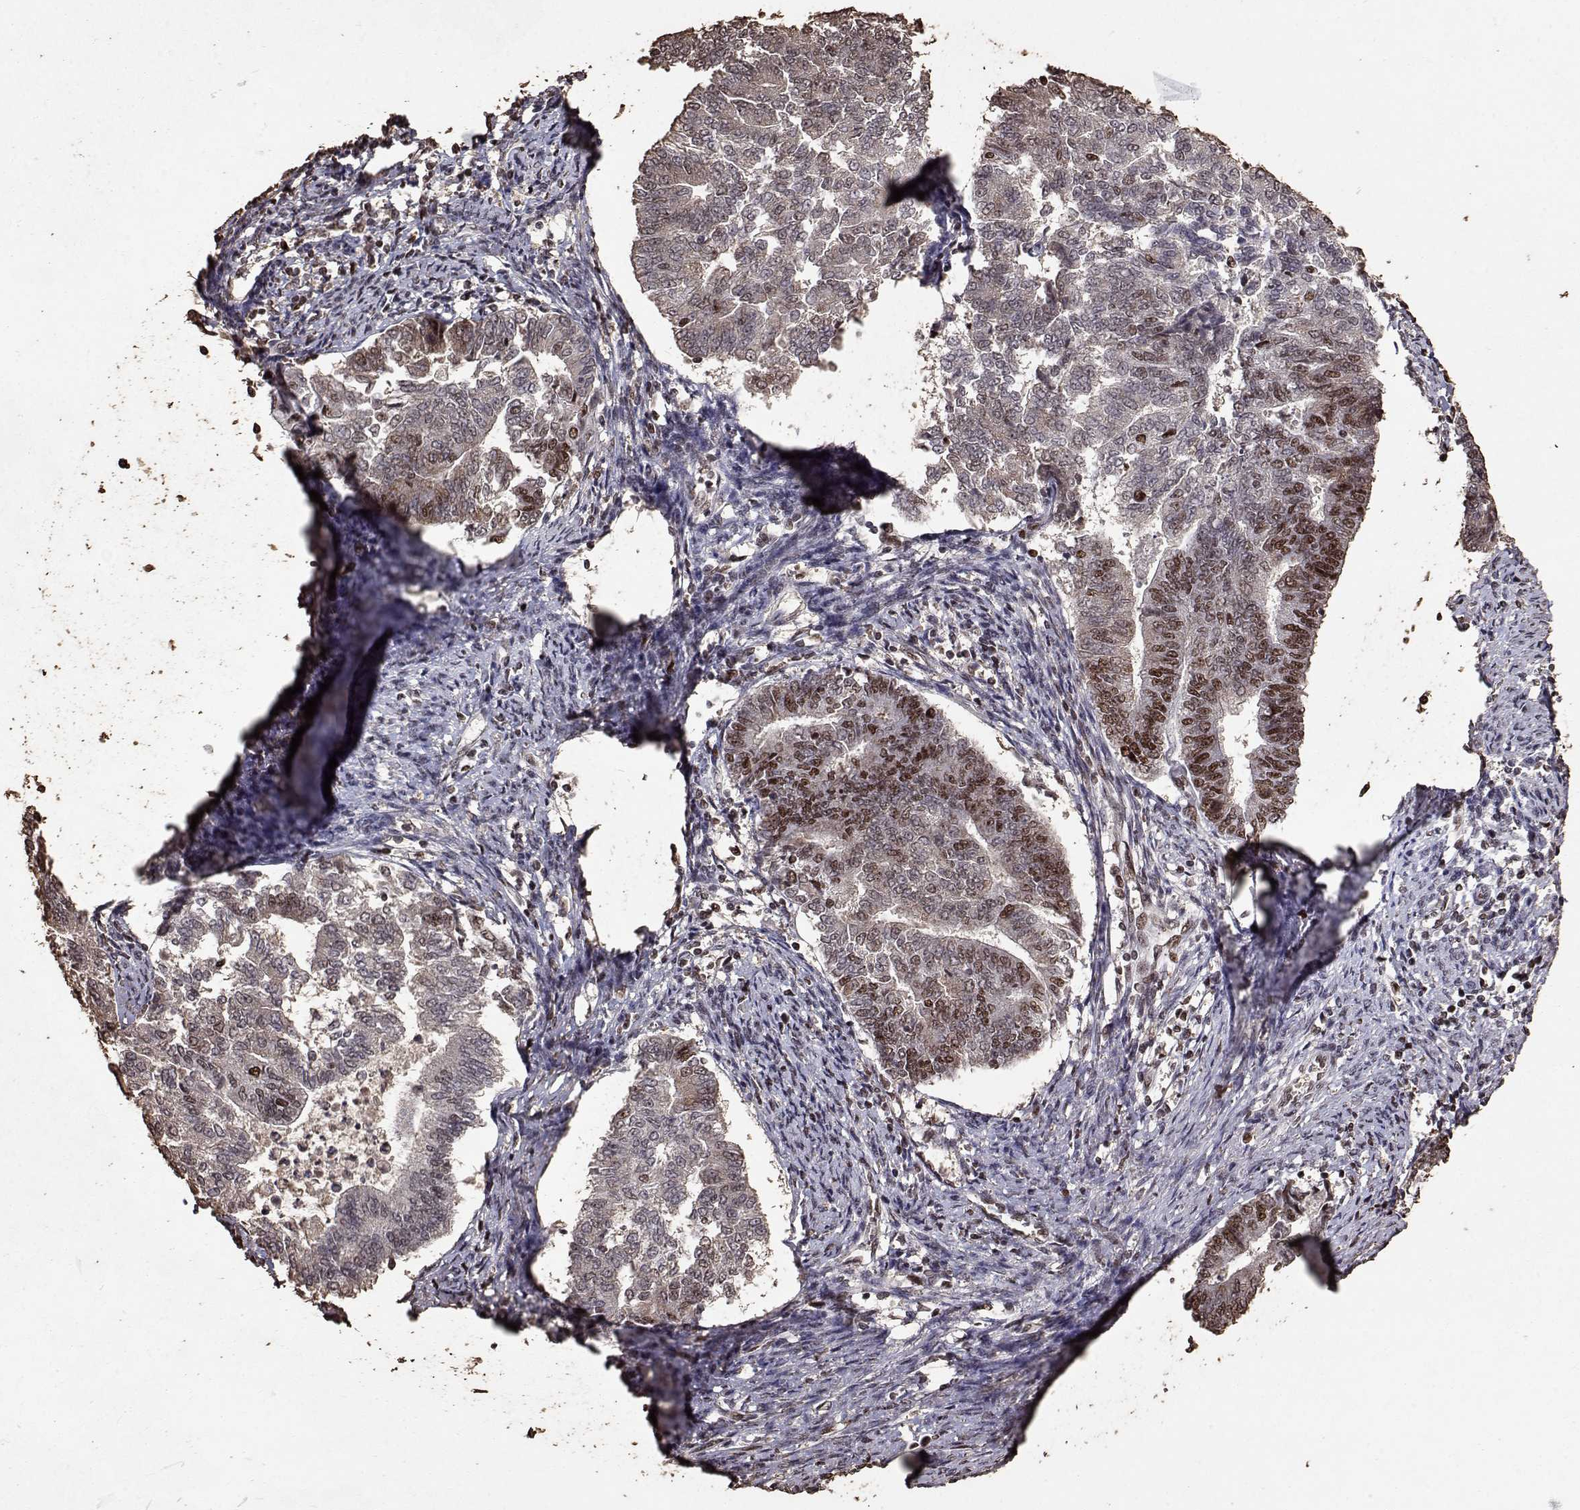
{"staining": {"intensity": "moderate", "quantity": "25%-75%", "location": "nuclear"}, "tissue": "endometrial cancer", "cell_type": "Tumor cells", "image_type": "cancer", "snomed": [{"axis": "morphology", "description": "Adenocarcinoma, NOS"}, {"axis": "topography", "description": "Endometrium"}], "caption": "Protein staining of endometrial cancer tissue displays moderate nuclear positivity in approximately 25%-75% of tumor cells.", "gene": "TOE1", "patient": {"sex": "female", "age": 65}}